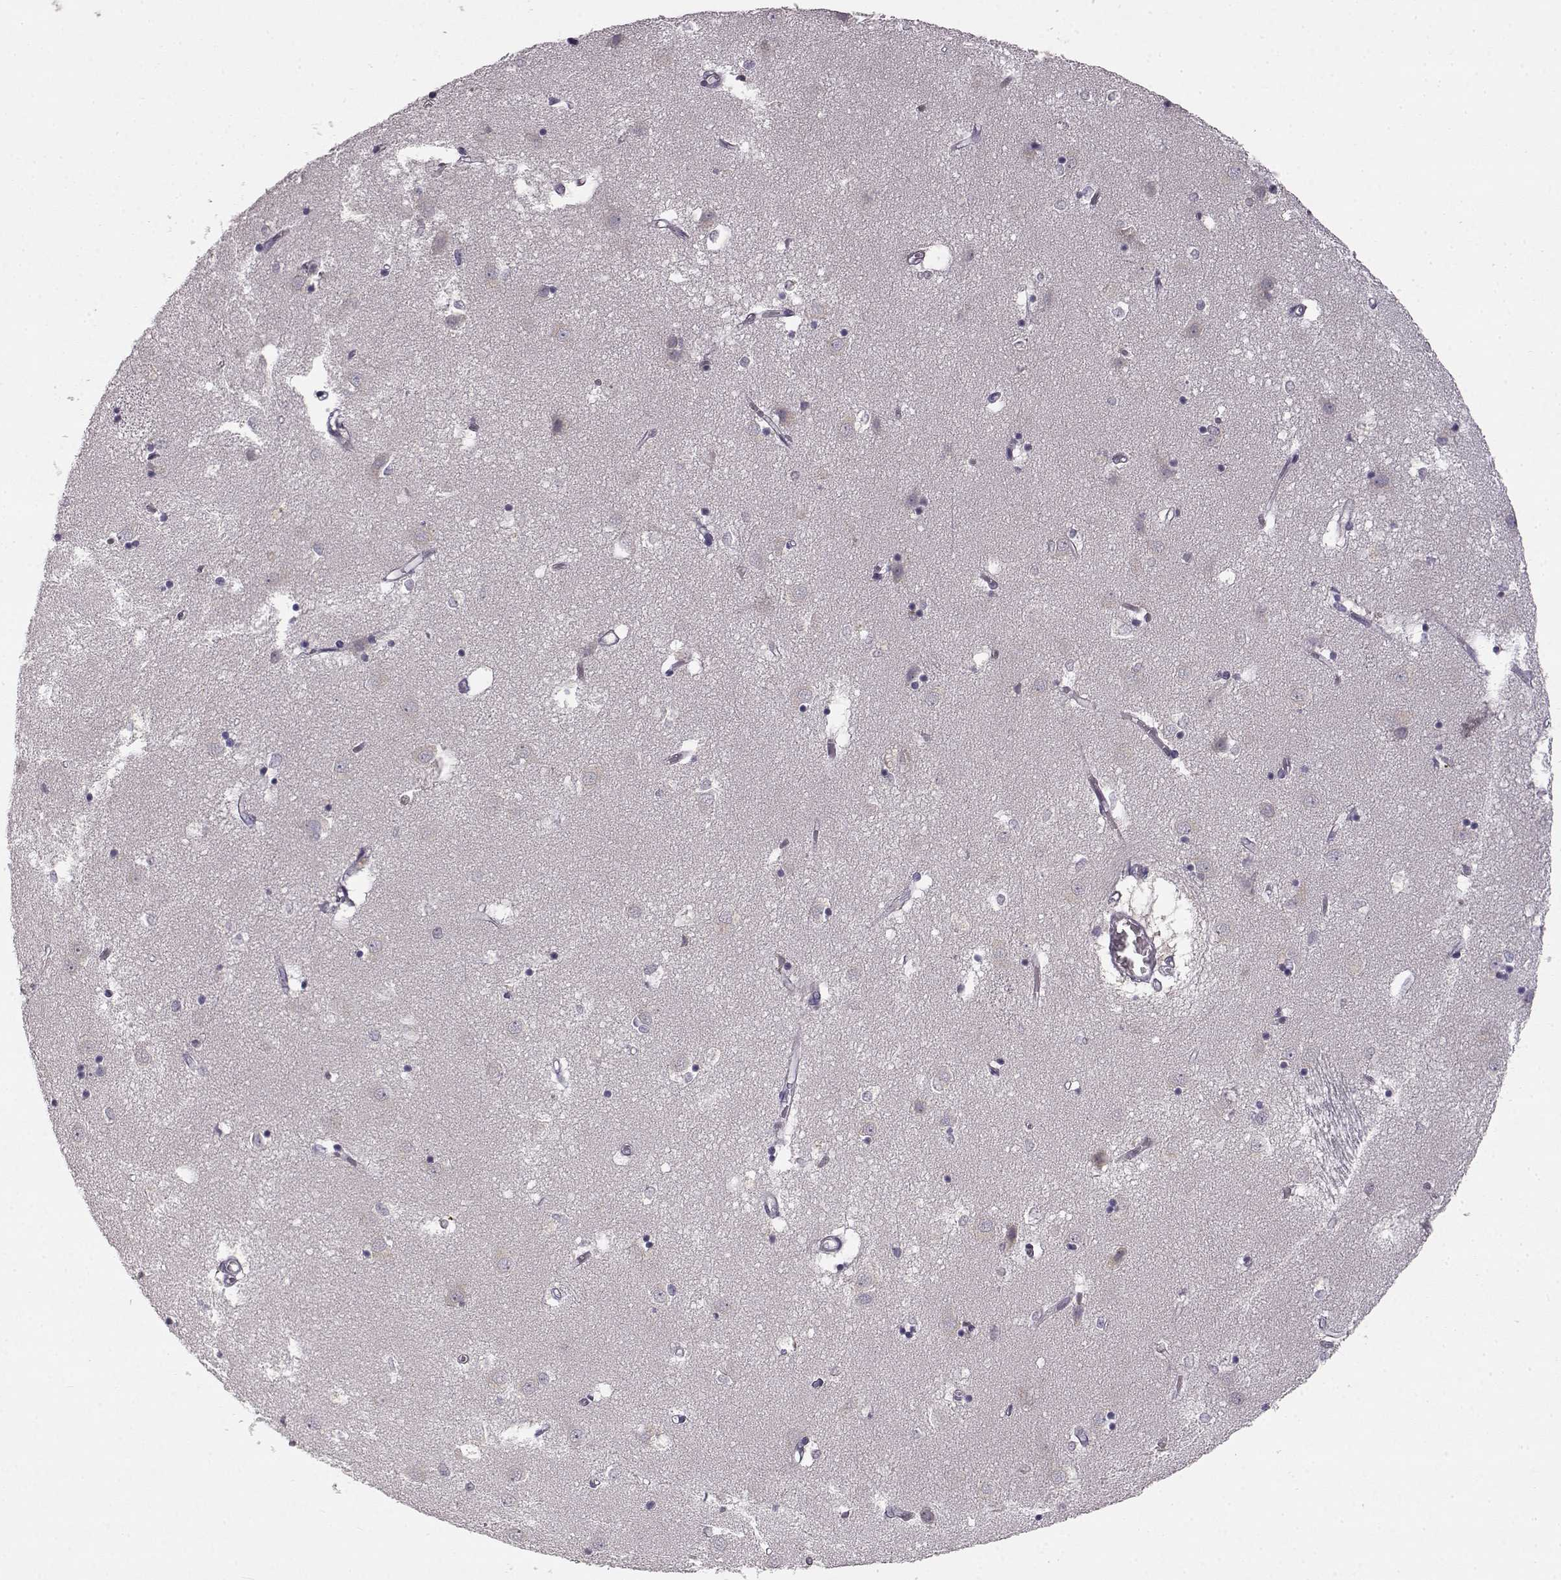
{"staining": {"intensity": "negative", "quantity": "none", "location": "none"}, "tissue": "caudate", "cell_type": "Glial cells", "image_type": "normal", "snomed": [{"axis": "morphology", "description": "Normal tissue, NOS"}, {"axis": "topography", "description": "Lateral ventricle wall"}], "caption": "IHC histopathology image of normal caudate stained for a protein (brown), which exhibits no positivity in glial cells.", "gene": "SPAG17", "patient": {"sex": "male", "age": 54}}